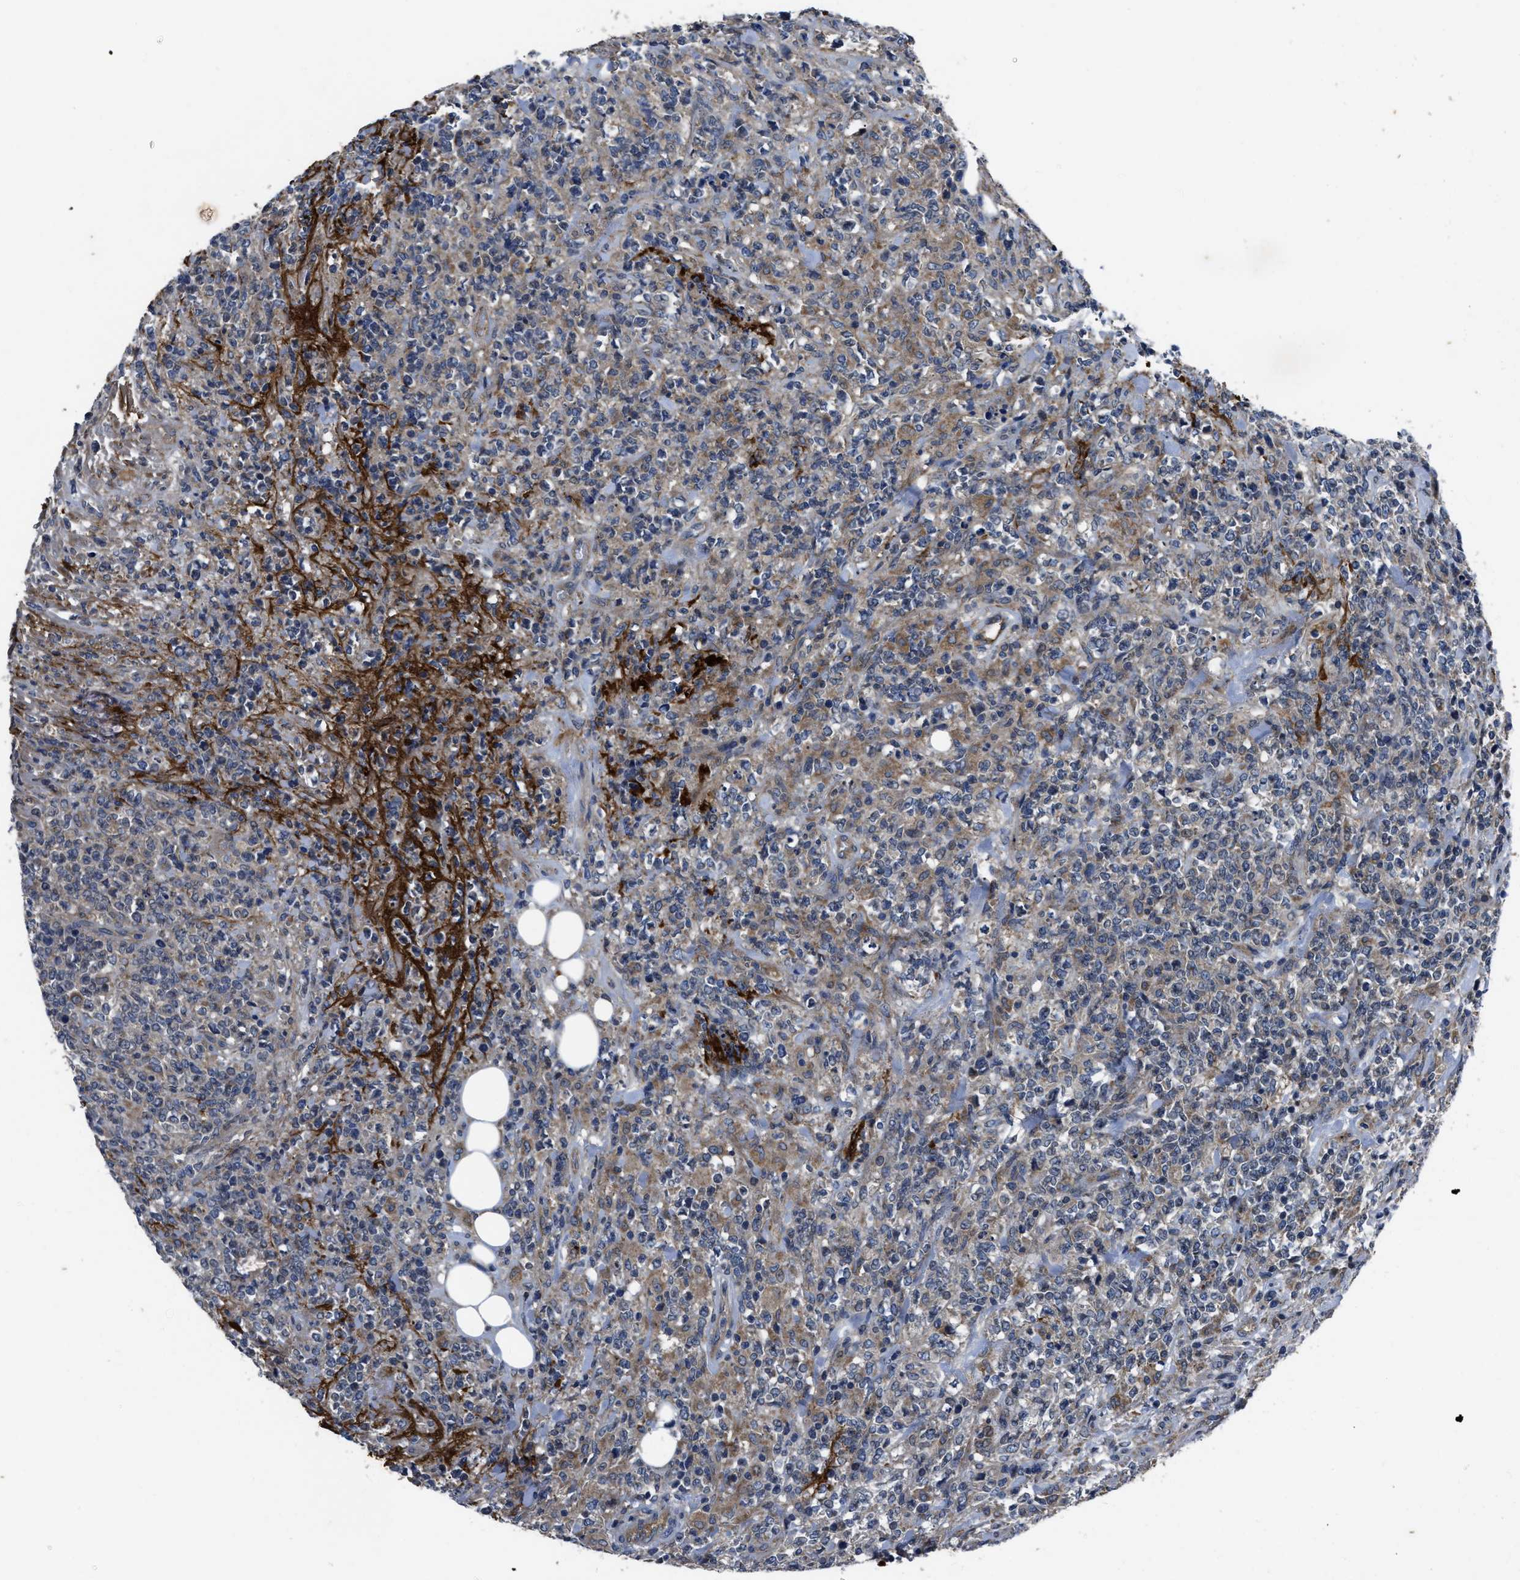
{"staining": {"intensity": "negative", "quantity": "none", "location": "none"}, "tissue": "lymphoma", "cell_type": "Tumor cells", "image_type": "cancer", "snomed": [{"axis": "morphology", "description": "Malignant lymphoma, non-Hodgkin's type, High grade"}, {"axis": "topography", "description": "Soft tissue"}], "caption": "Protein analysis of lymphoma demonstrates no significant expression in tumor cells.", "gene": "ERC1", "patient": {"sex": "male", "age": 18}}